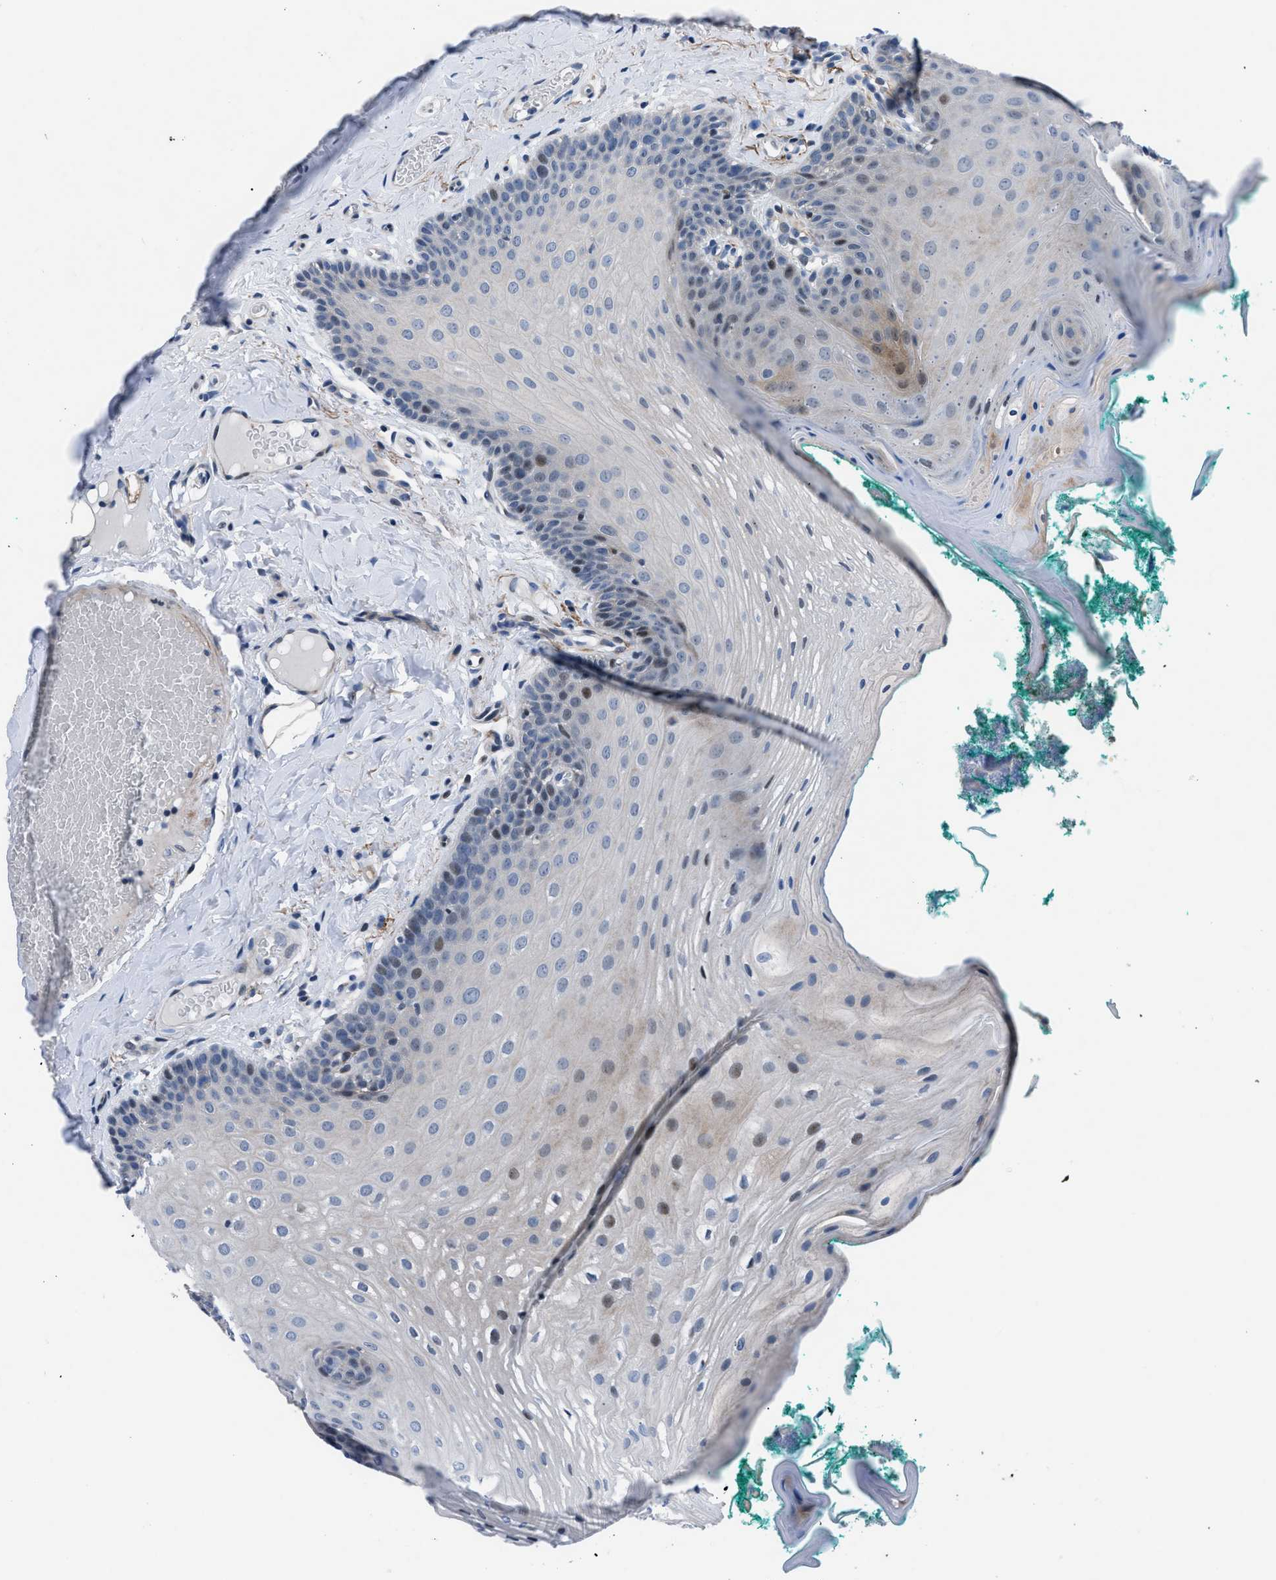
{"staining": {"intensity": "moderate", "quantity": "<25%", "location": "cytoplasmic/membranous"}, "tissue": "oral mucosa", "cell_type": "Squamous epithelial cells", "image_type": "normal", "snomed": [{"axis": "morphology", "description": "Normal tissue, NOS"}, {"axis": "topography", "description": "Oral tissue"}], "caption": "An image showing moderate cytoplasmic/membranous positivity in approximately <25% of squamous epithelial cells in benign oral mucosa, as visualized by brown immunohistochemical staining.", "gene": "UAP1", "patient": {"sex": "male", "age": 58}}